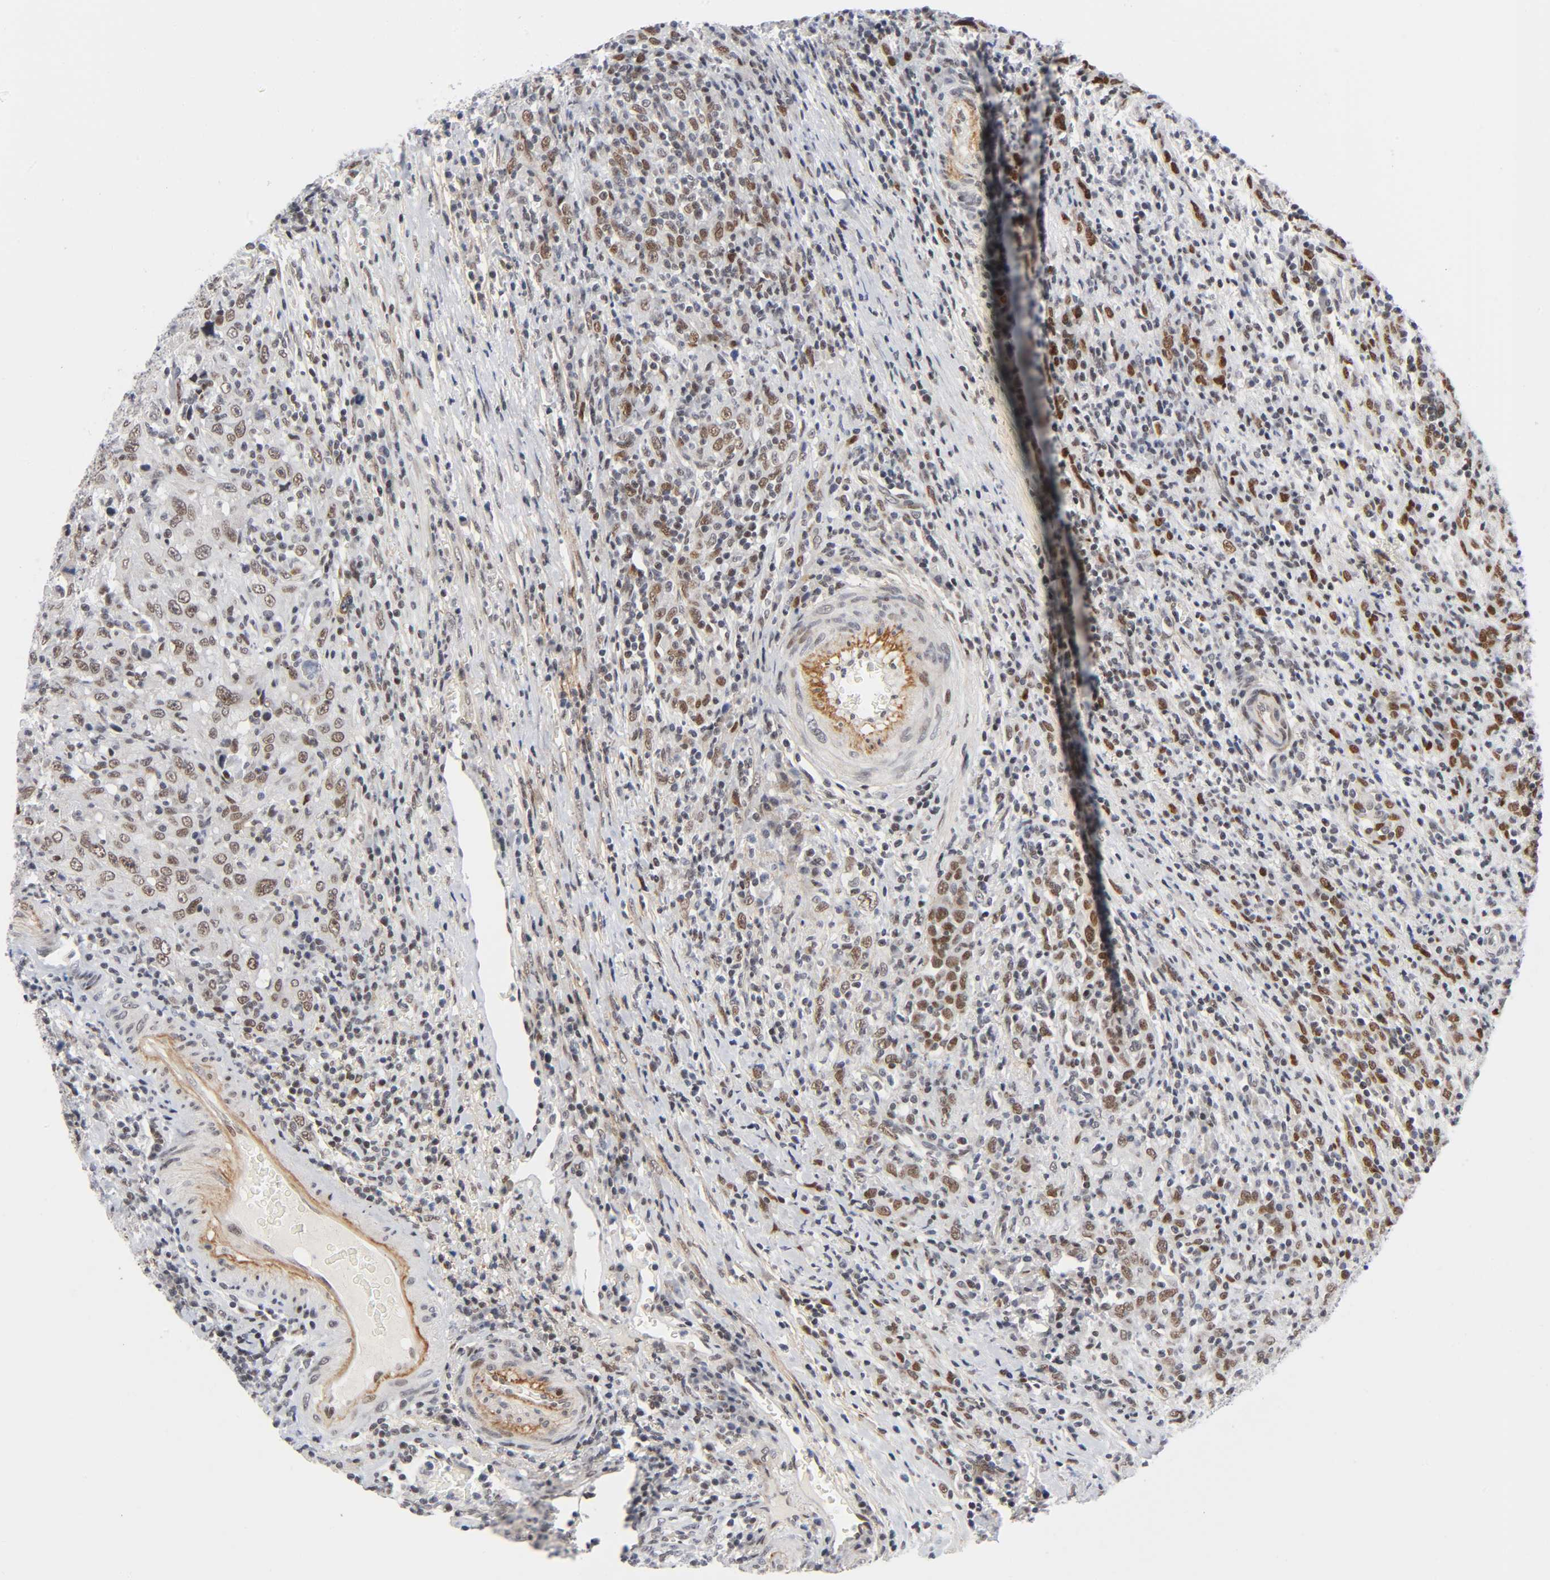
{"staining": {"intensity": "weak", "quantity": ">75%", "location": "nuclear"}, "tissue": "urothelial cancer", "cell_type": "Tumor cells", "image_type": "cancer", "snomed": [{"axis": "morphology", "description": "Urothelial carcinoma, High grade"}, {"axis": "topography", "description": "Urinary bladder"}], "caption": "Tumor cells display weak nuclear staining in approximately >75% of cells in urothelial cancer. Nuclei are stained in blue.", "gene": "DIDO1", "patient": {"sex": "male", "age": 61}}